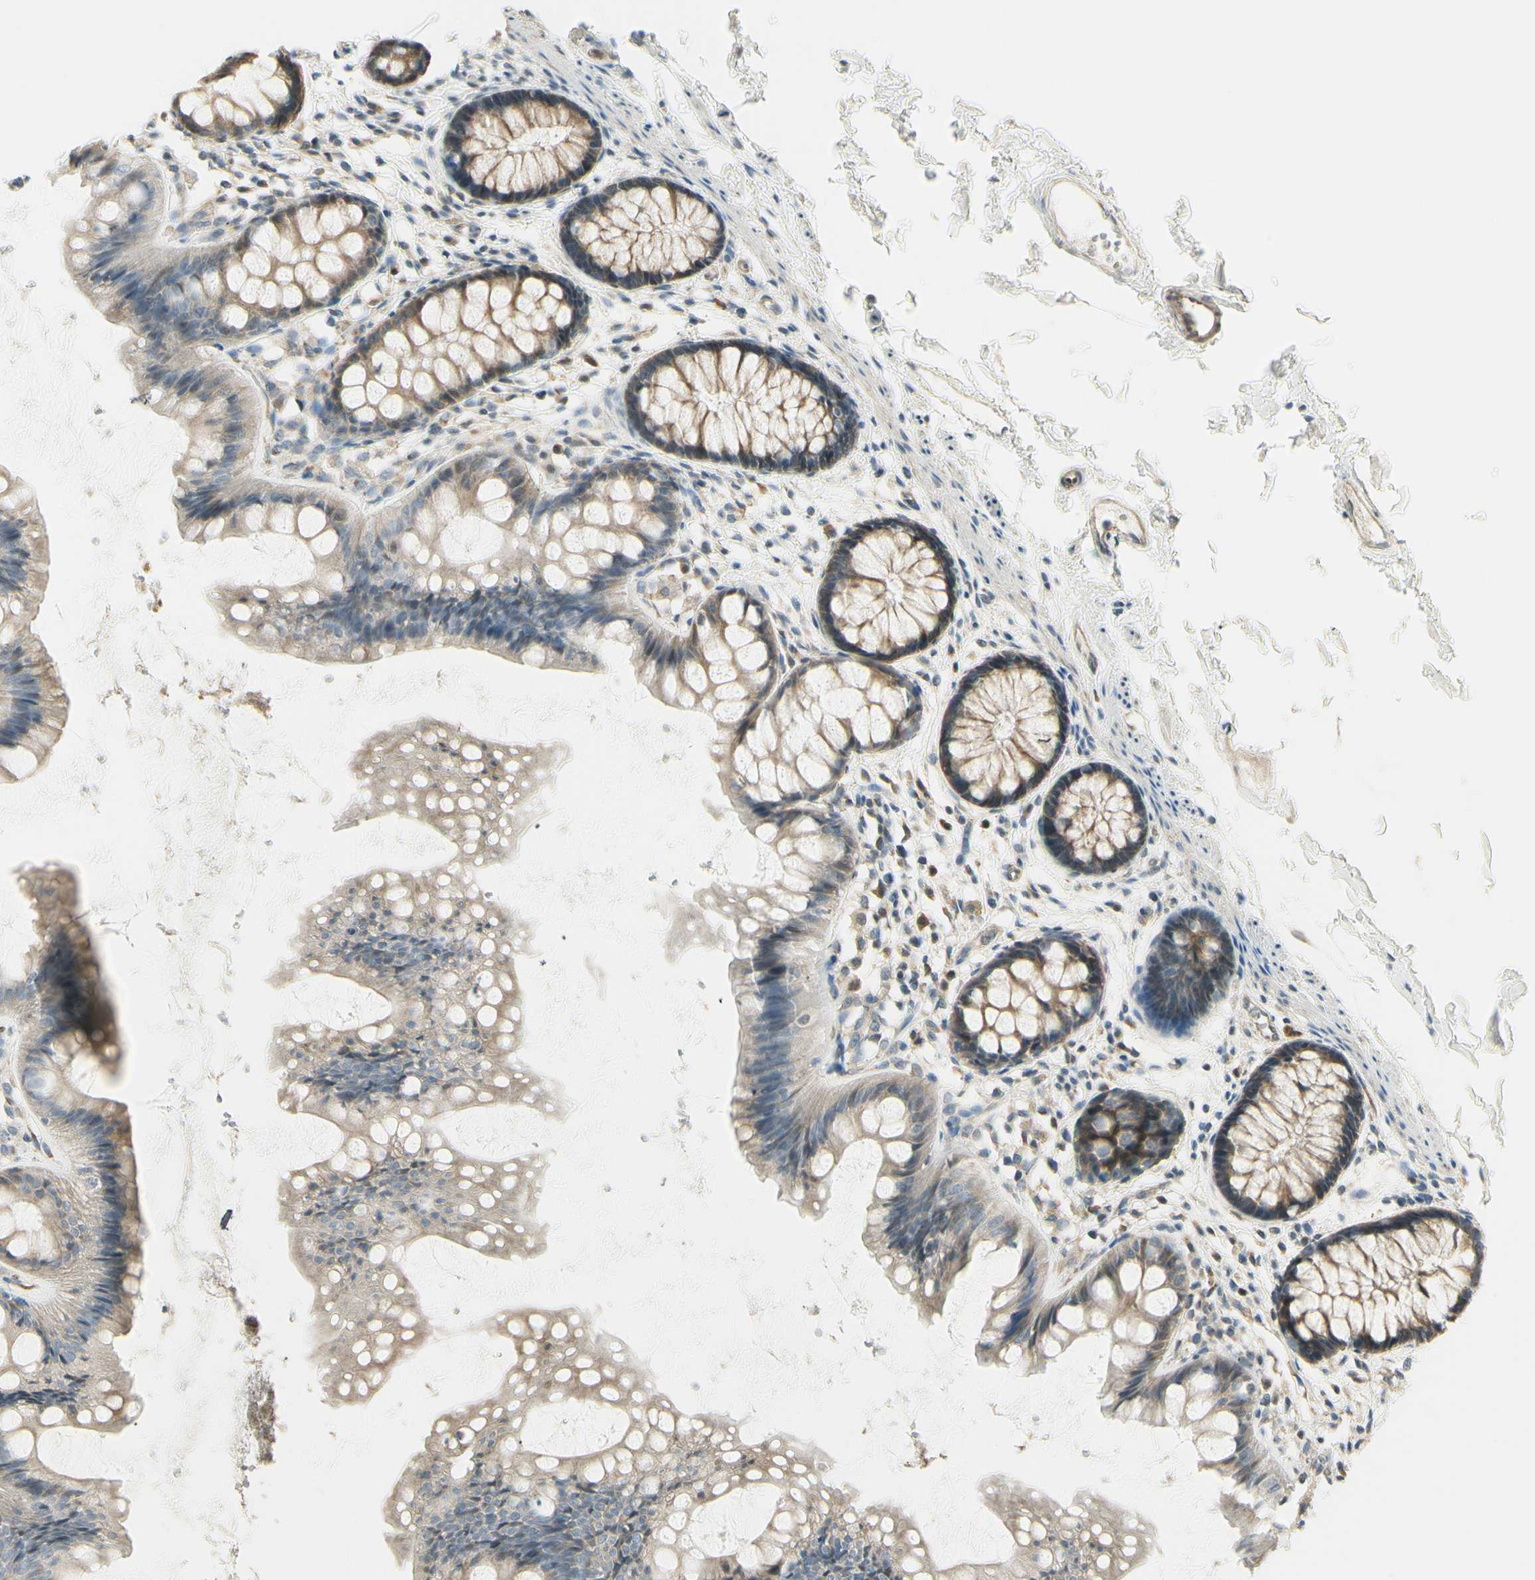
{"staining": {"intensity": "moderate", "quantity": "25%-75%", "location": "cytoplasmic/membranous"}, "tissue": "rectum", "cell_type": "Glandular cells", "image_type": "normal", "snomed": [{"axis": "morphology", "description": "Normal tissue, NOS"}, {"axis": "topography", "description": "Rectum"}], "caption": "Immunohistochemical staining of benign rectum exhibits moderate cytoplasmic/membranous protein staining in about 25%-75% of glandular cells. Nuclei are stained in blue.", "gene": "IGDCC4", "patient": {"sex": "female", "age": 66}}